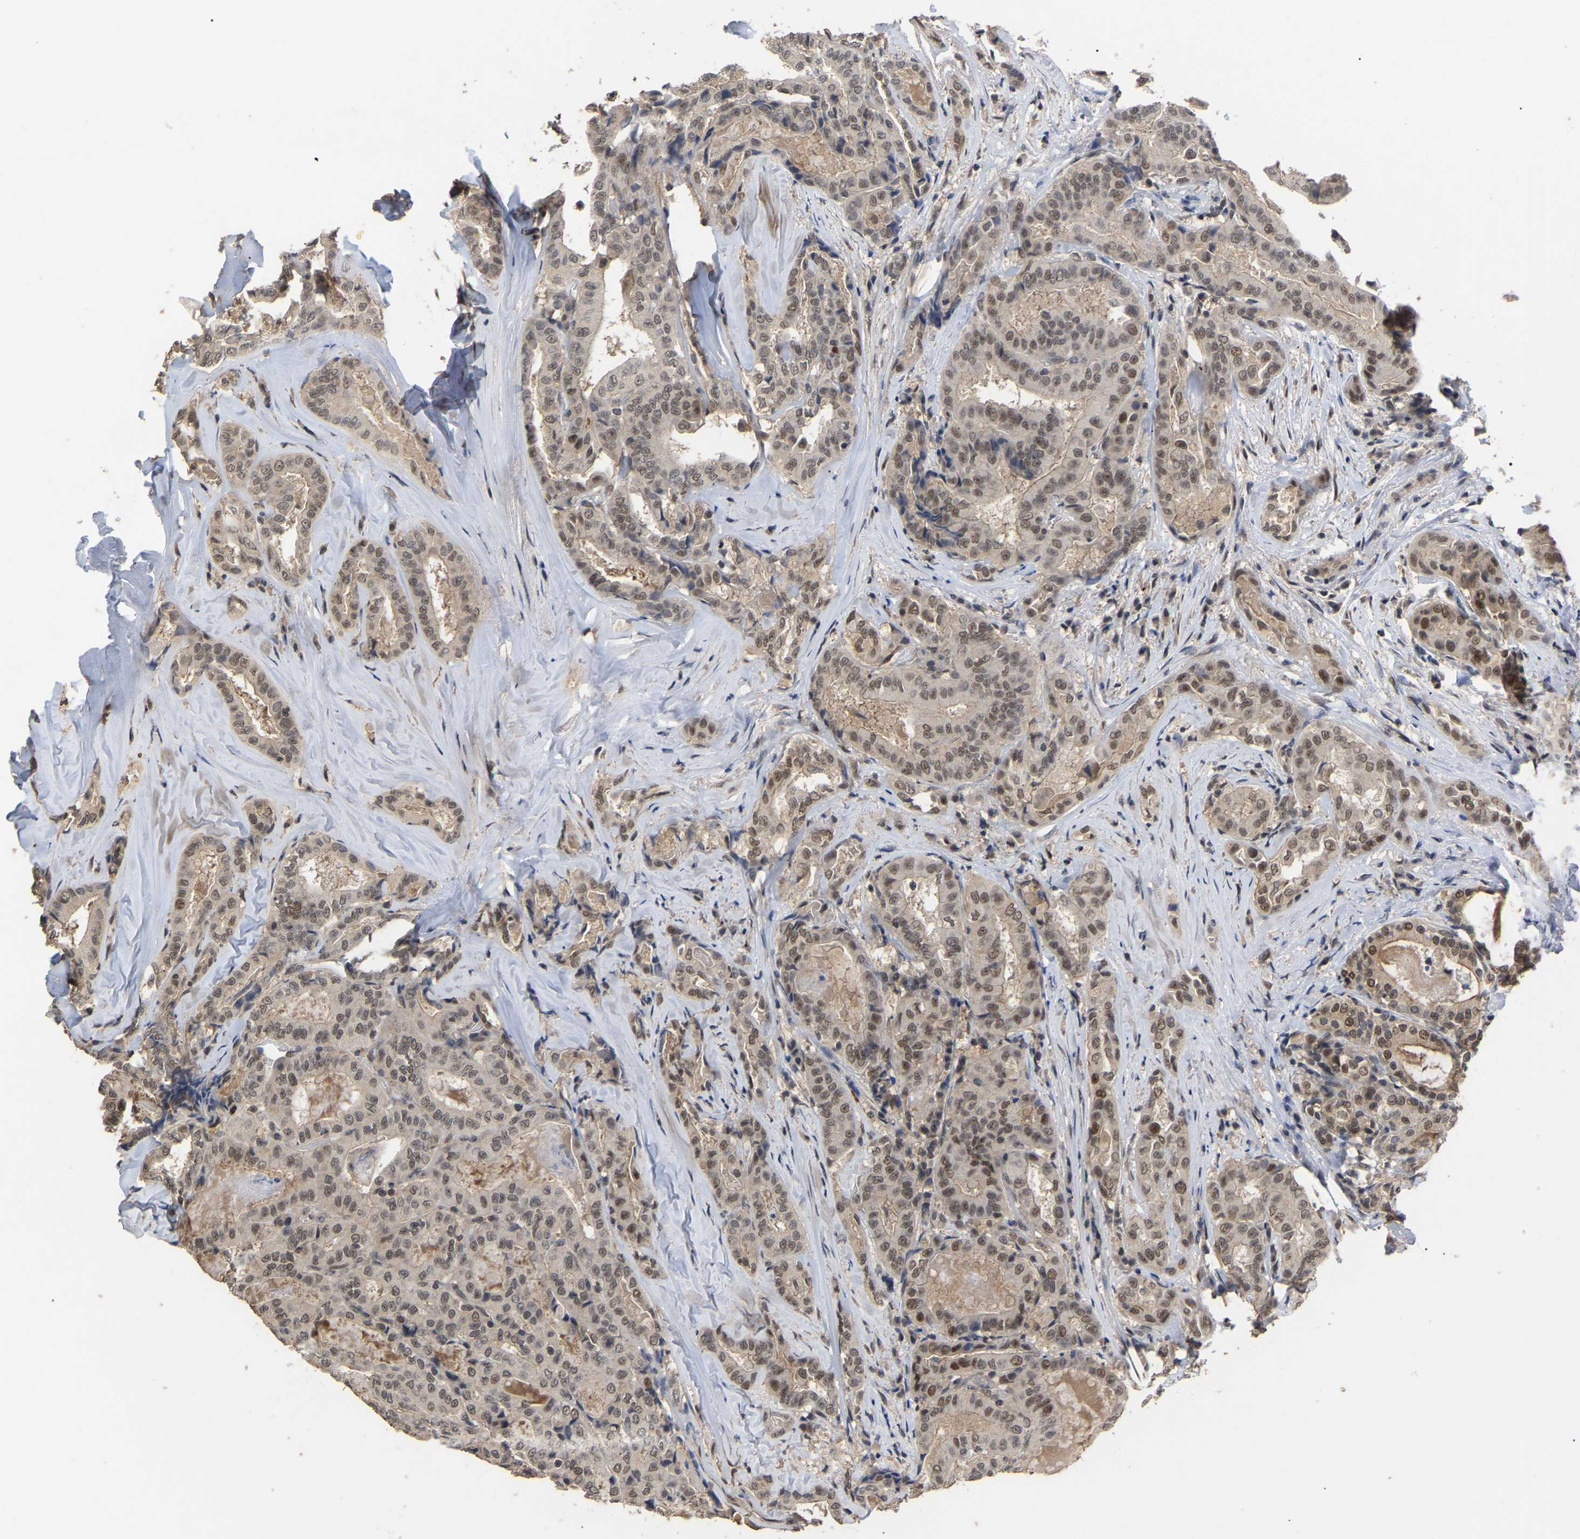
{"staining": {"intensity": "moderate", "quantity": "25%-75%", "location": "nuclear"}, "tissue": "thyroid cancer", "cell_type": "Tumor cells", "image_type": "cancer", "snomed": [{"axis": "morphology", "description": "Papillary adenocarcinoma, NOS"}, {"axis": "topography", "description": "Thyroid gland"}], "caption": "Human papillary adenocarcinoma (thyroid) stained with a protein marker exhibits moderate staining in tumor cells.", "gene": "JAZF1", "patient": {"sex": "female", "age": 42}}